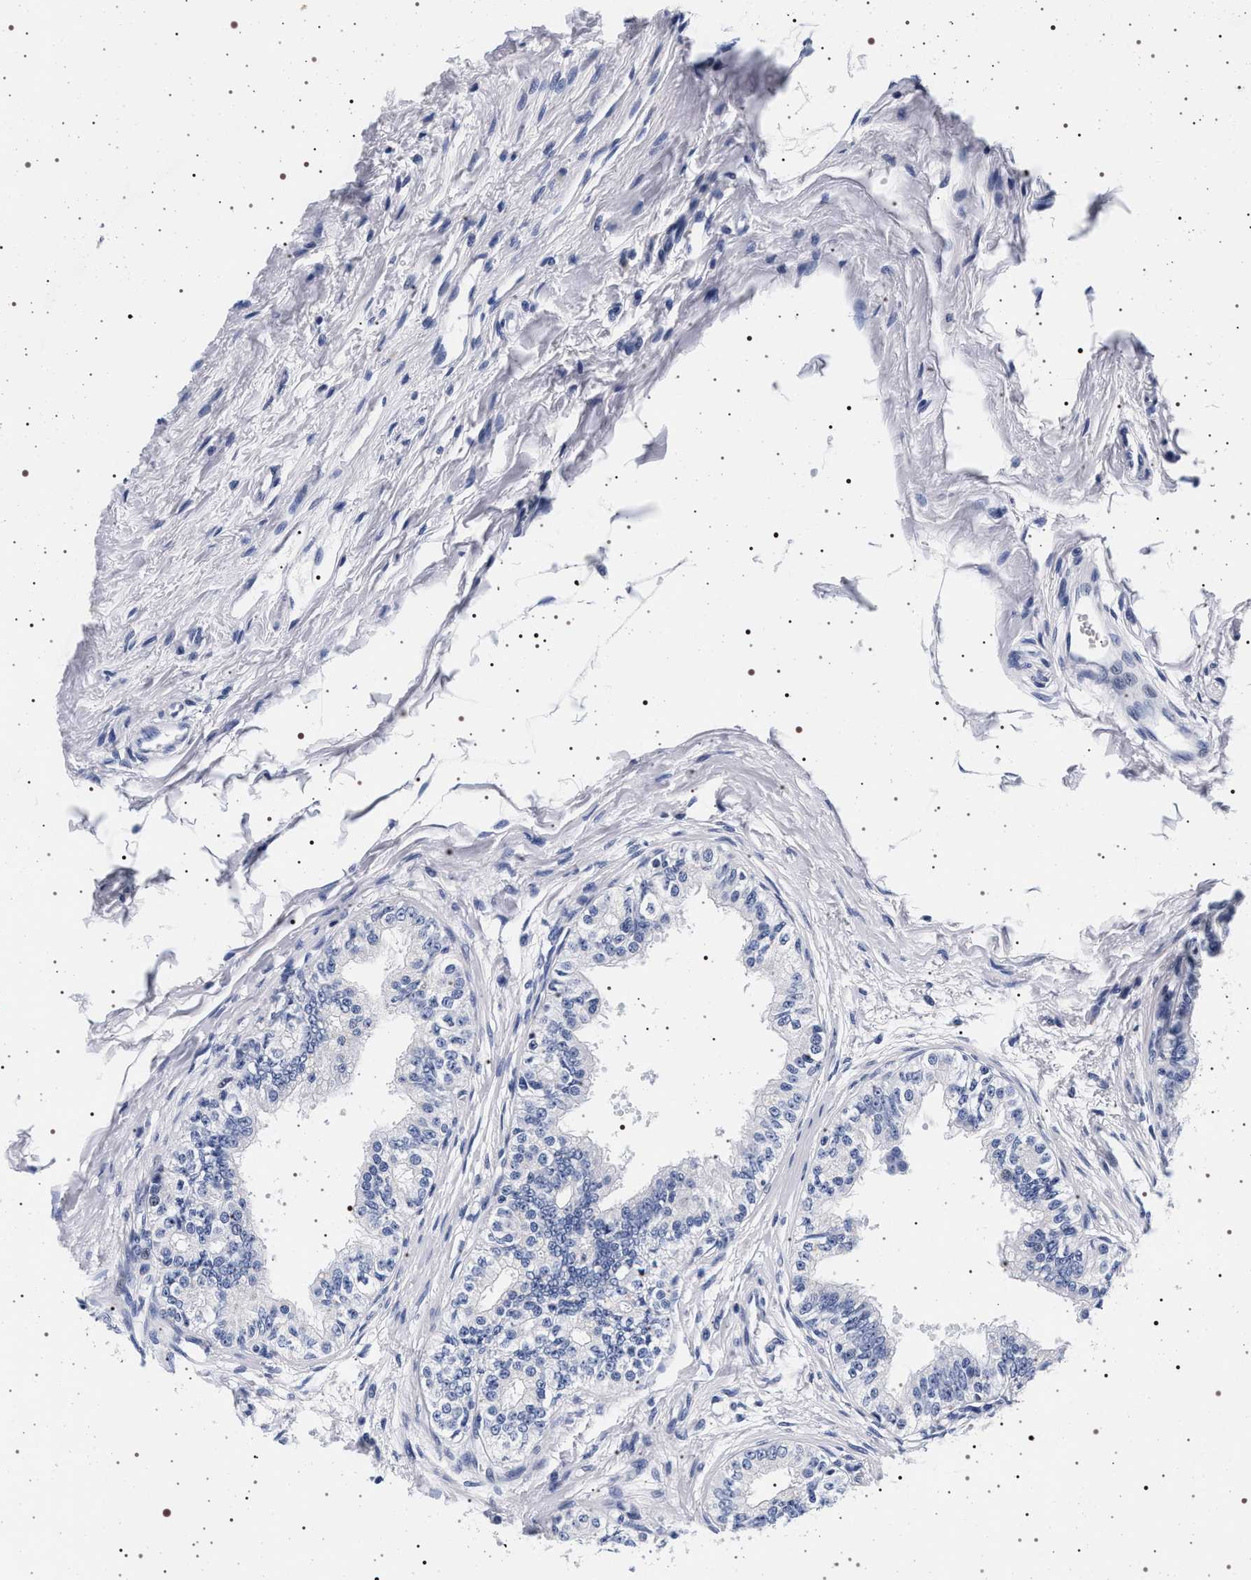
{"staining": {"intensity": "negative", "quantity": "none", "location": "none"}, "tissue": "epididymis", "cell_type": "Glandular cells", "image_type": "normal", "snomed": [{"axis": "morphology", "description": "Normal tissue, NOS"}, {"axis": "morphology", "description": "Adenocarcinoma, metastatic, NOS"}, {"axis": "topography", "description": "Testis"}, {"axis": "topography", "description": "Epididymis"}], "caption": "The immunohistochemistry (IHC) micrograph has no significant staining in glandular cells of epididymis. The staining was performed using DAB to visualize the protein expression in brown, while the nuclei were stained in blue with hematoxylin (Magnification: 20x).", "gene": "SYN1", "patient": {"sex": "male", "age": 26}}